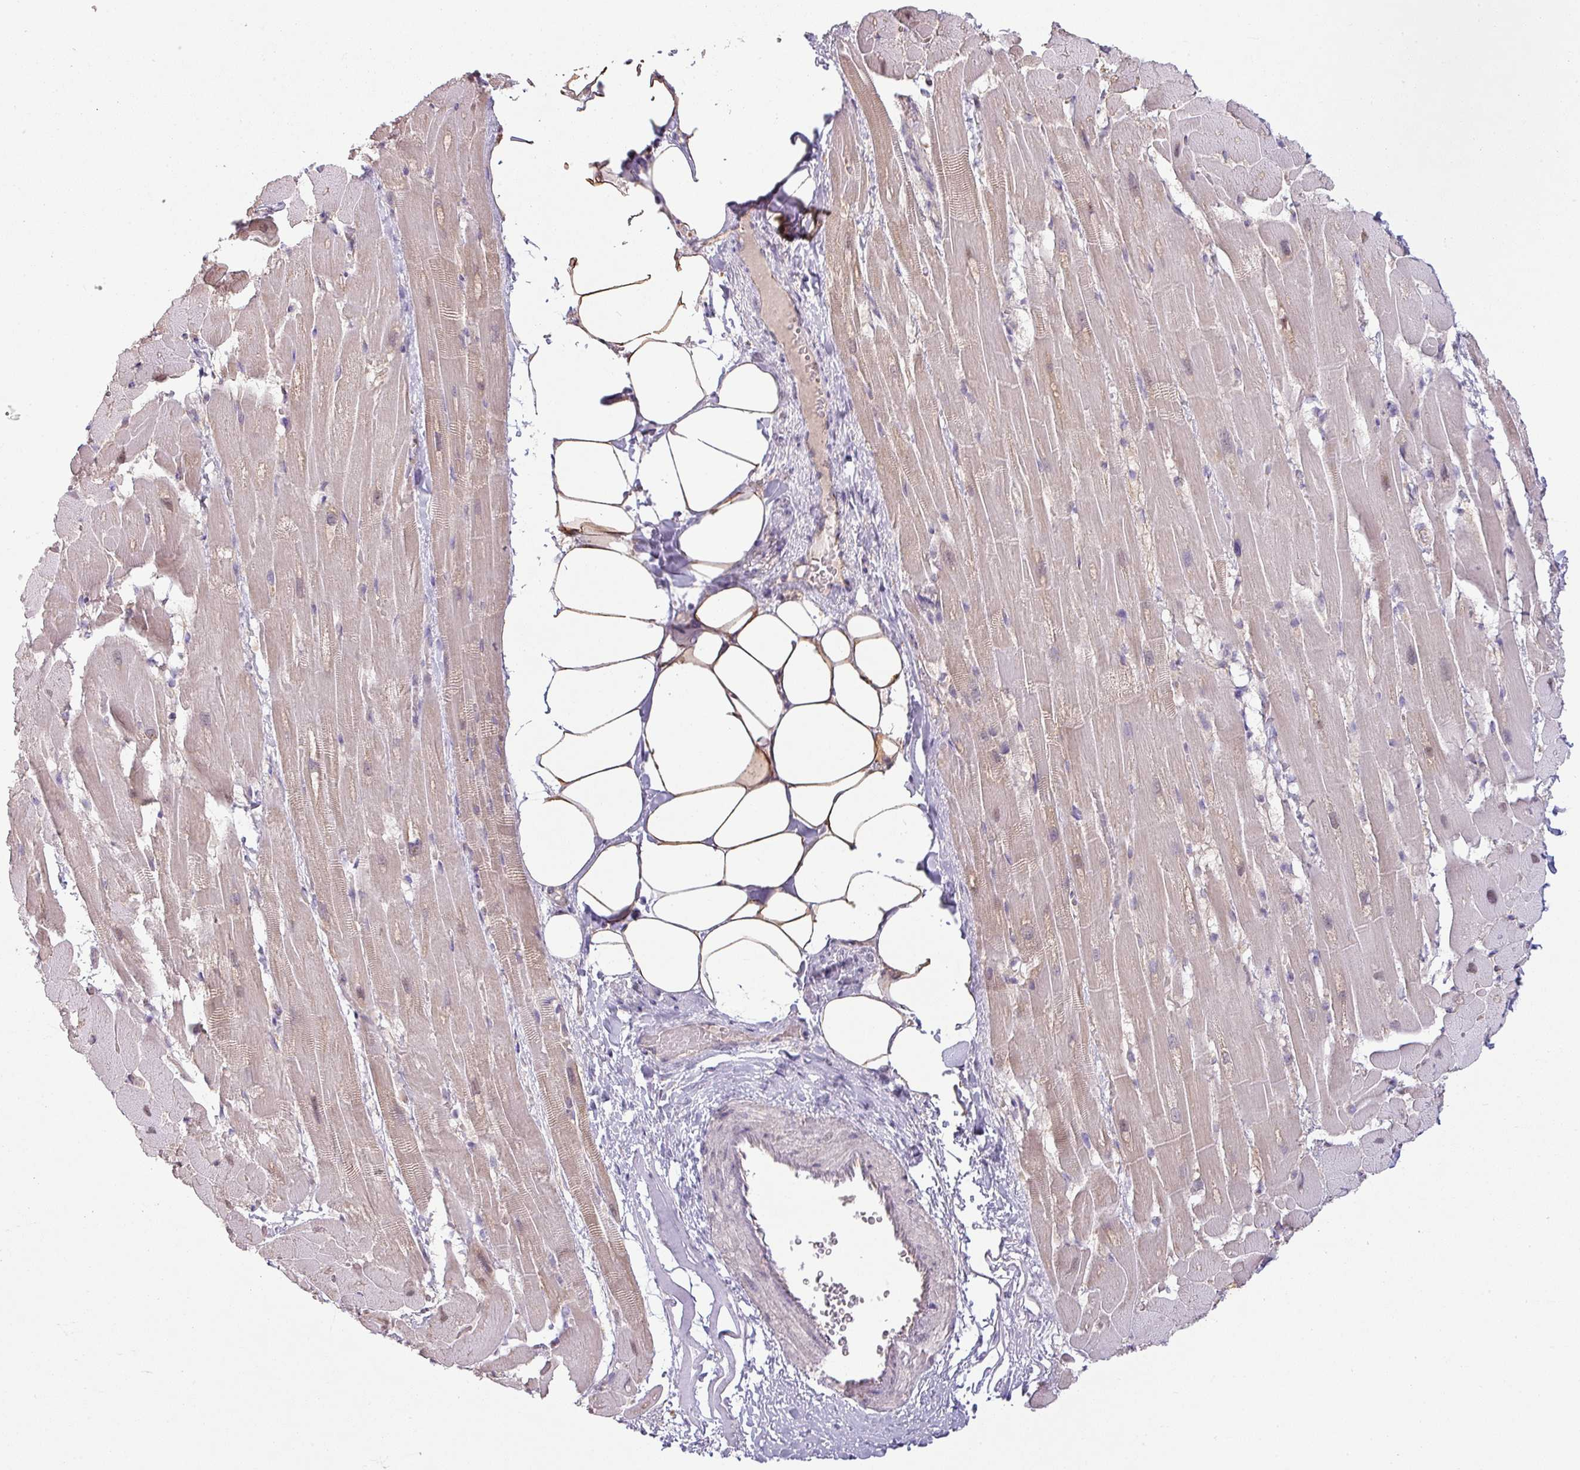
{"staining": {"intensity": "weak", "quantity": "25%-75%", "location": "cytoplasmic/membranous,nuclear"}, "tissue": "heart muscle", "cell_type": "Cardiomyocytes", "image_type": "normal", "snomed": [{"axis": "morphology", "description": "Normal tissue, NOS"}, {"axis": "topography", "description": "Heart"}], "caption": "Brown immunohistochemical staining in unremarkable heart muscle displays weak cytoplasmic/membranous,nuclear positivity in about 25%-75% of cardiomyocytes.", "gene": "CCDC144A", "patient": {"sex": "male", "age": 37}}